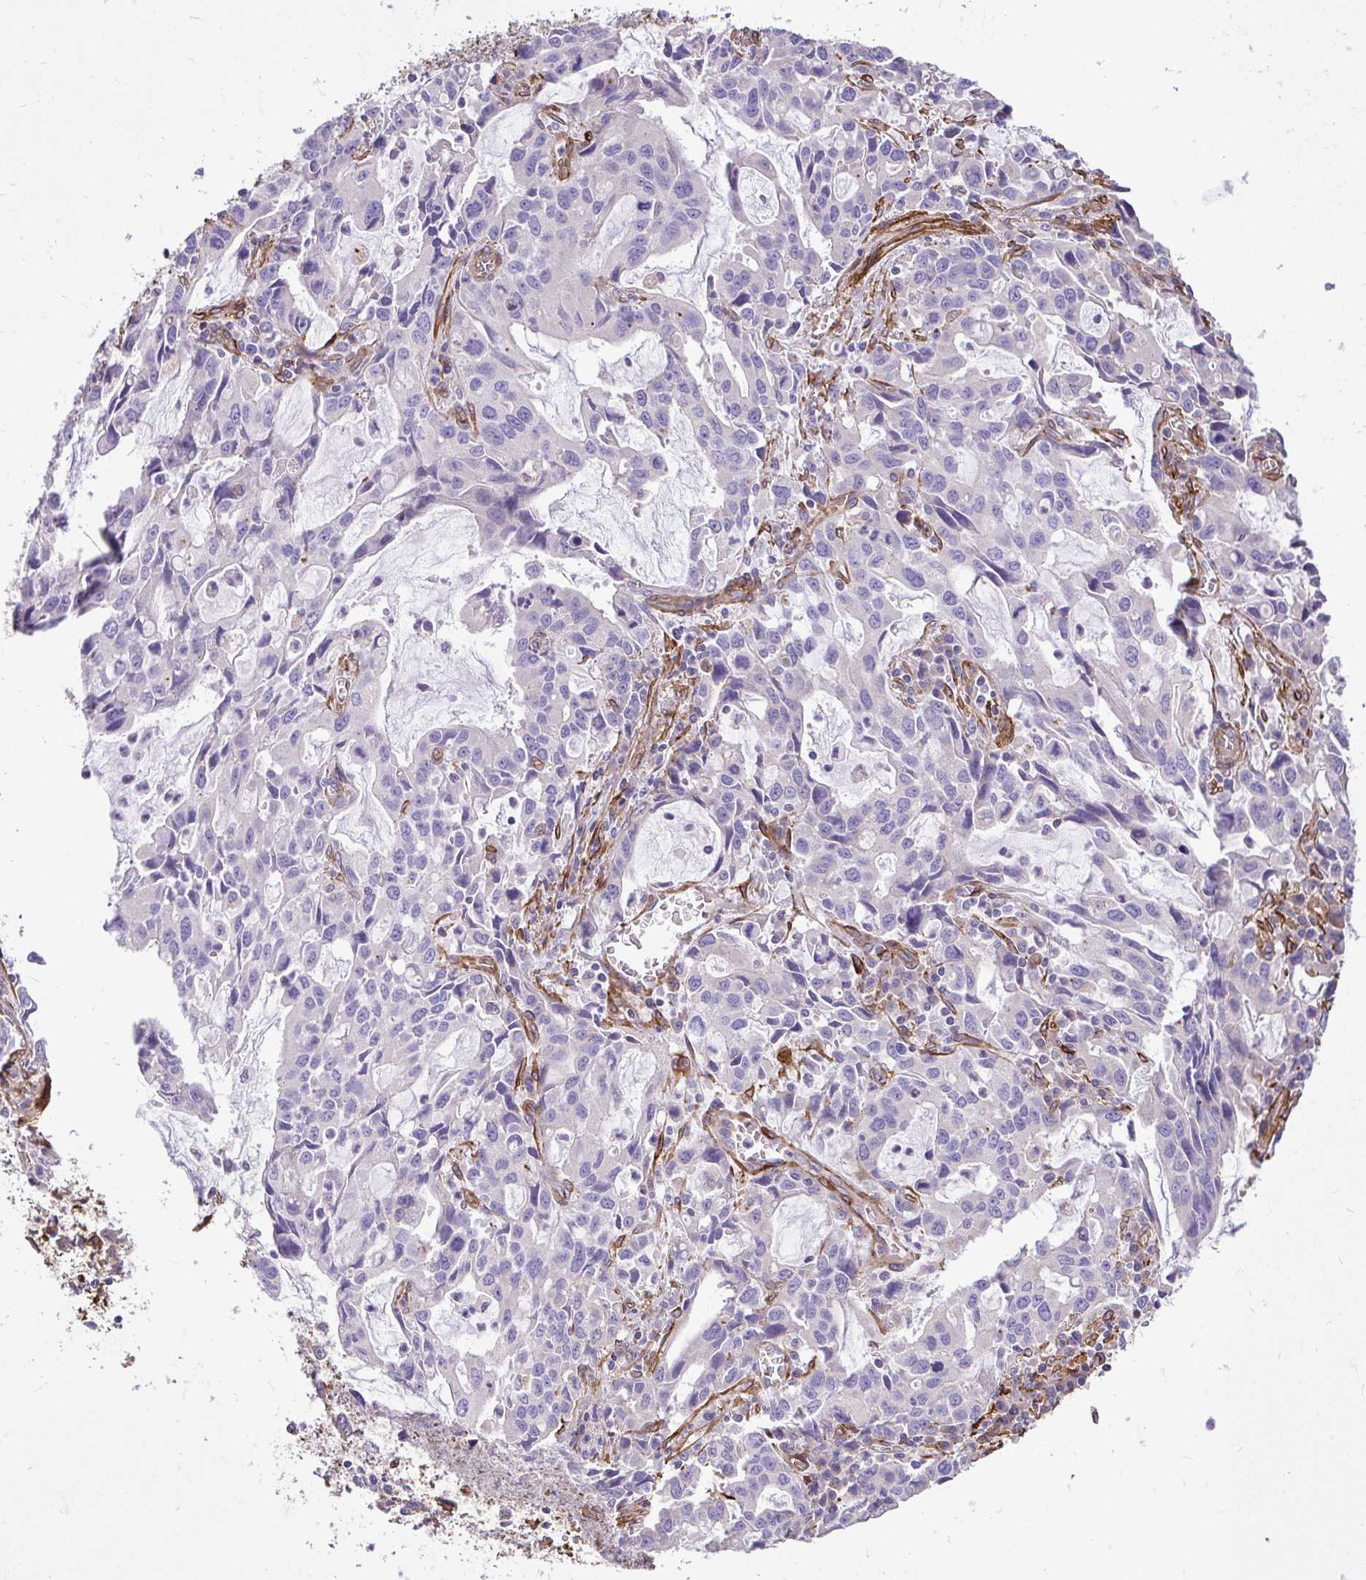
{"staining": {"intensity": "negative", "quantity": "none", "location": "none"}, "tissue": "stomach cancer", "cell_type": "Tumor cells", "image_type": "cancer", "snomed": [{"axis": "morphology", "description": "Adenocarcinoma, NOS"}, {"axis": "topography", "description": "Stomach, upper"}], "caption": "A high-resolution histopathology image shows immunohistochemistry staining of stomach cancer, which reveals no significant staining in tumor cells.", "gene": "PTPRK", "patient": {"sex": "male", "age": 85}}